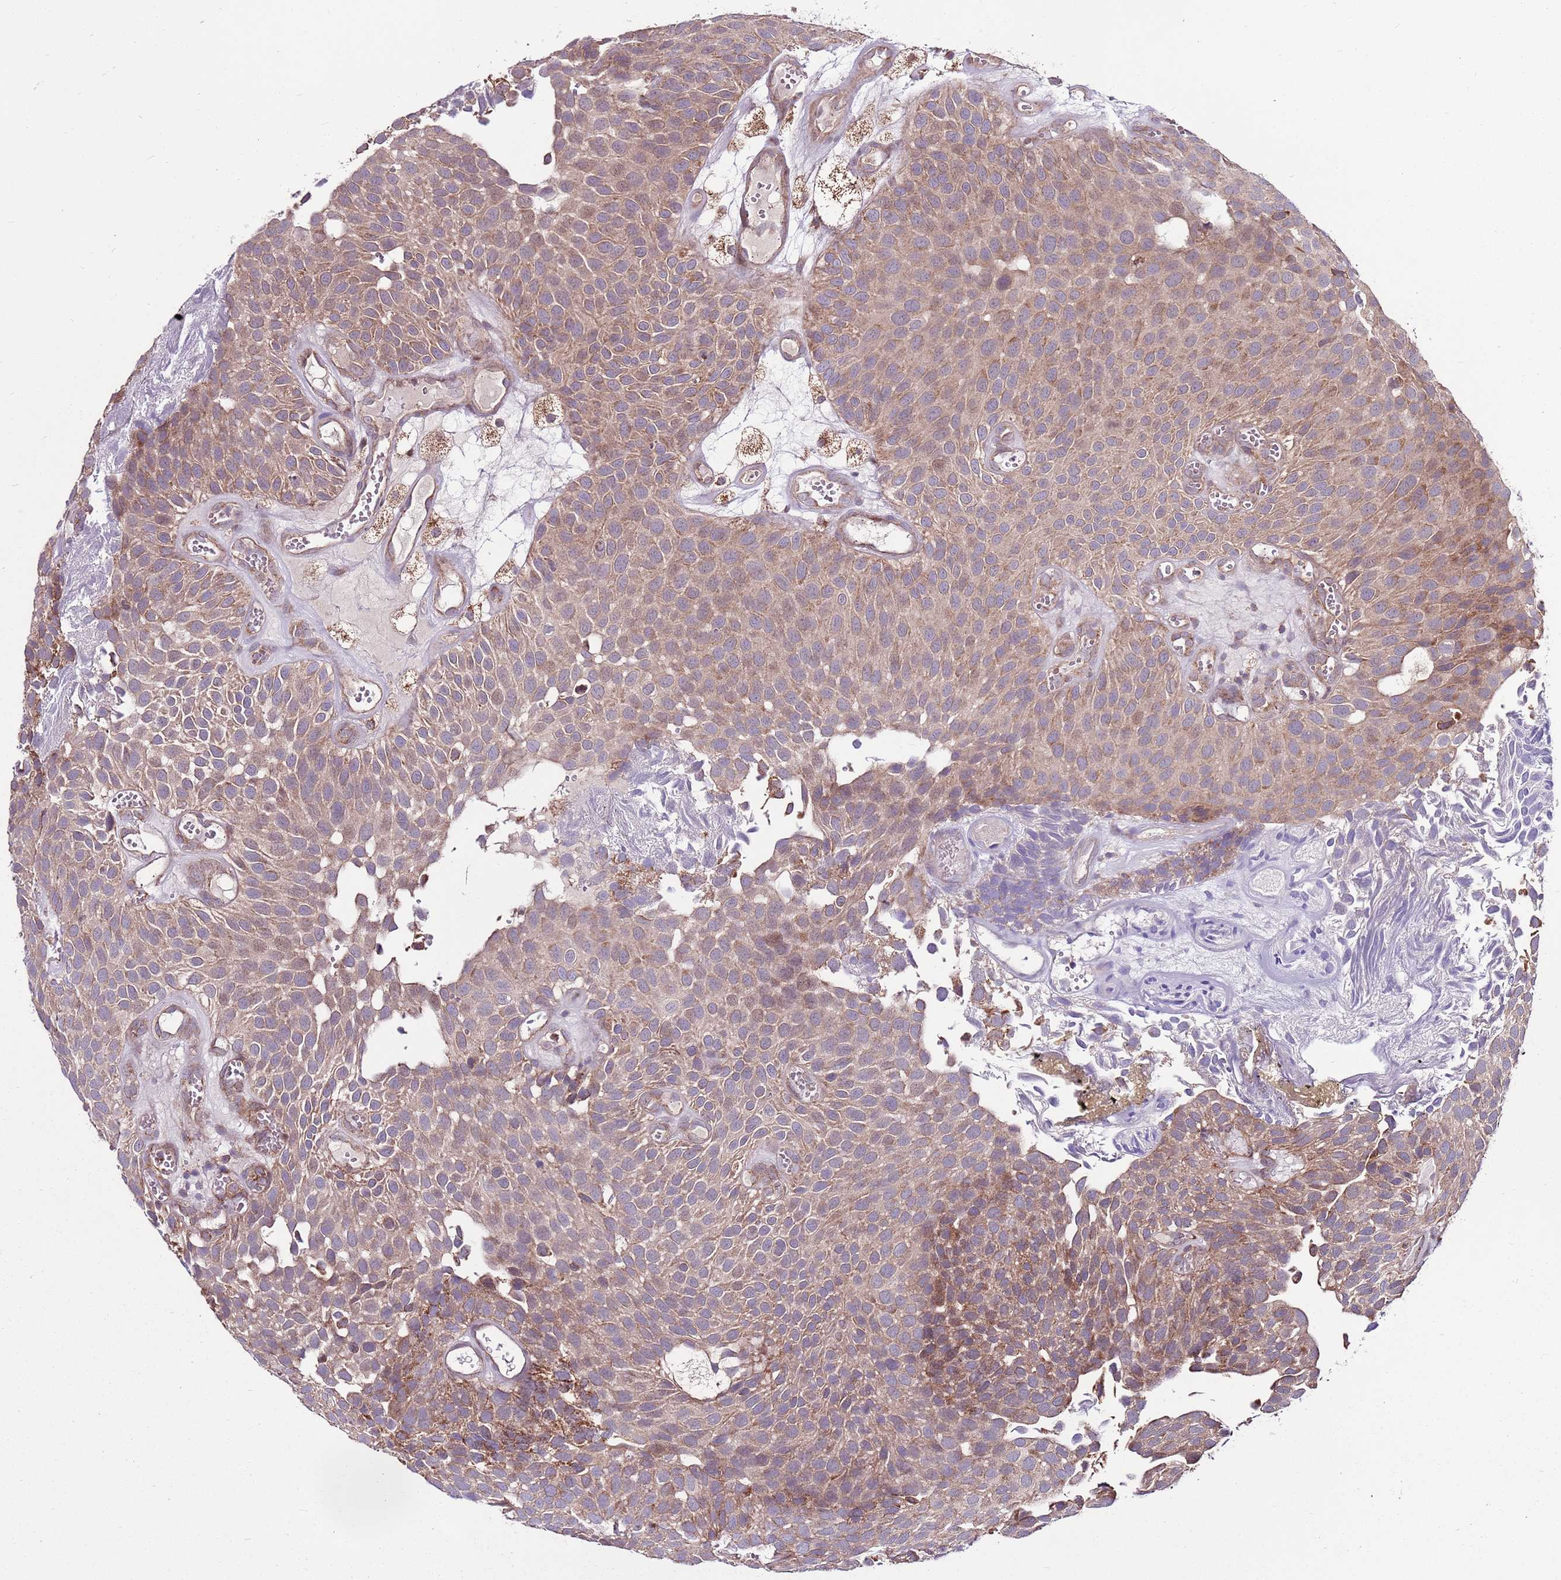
{"staining": {"intensity": "moderate", "quantity": "25%-75%", "location": "cytoplasmic/membranous"}, "tissue": "urothelial cancer", "cell_type": "Tumor cells", "image_type": "cancer", "snomed": [{"axis": "morphology", "description": "Urothelial carcinoma, Low grade"}, {"axis": "topography", "description": "Urinary bladder"}], "caption": "A histopathology image of urothelial cancer stained for a protein reveals moderate cytoplasmic/membranous brown staining in tumor cells.", "gene": "SMG1", "patient": {"sex": "male", "age": 89}}